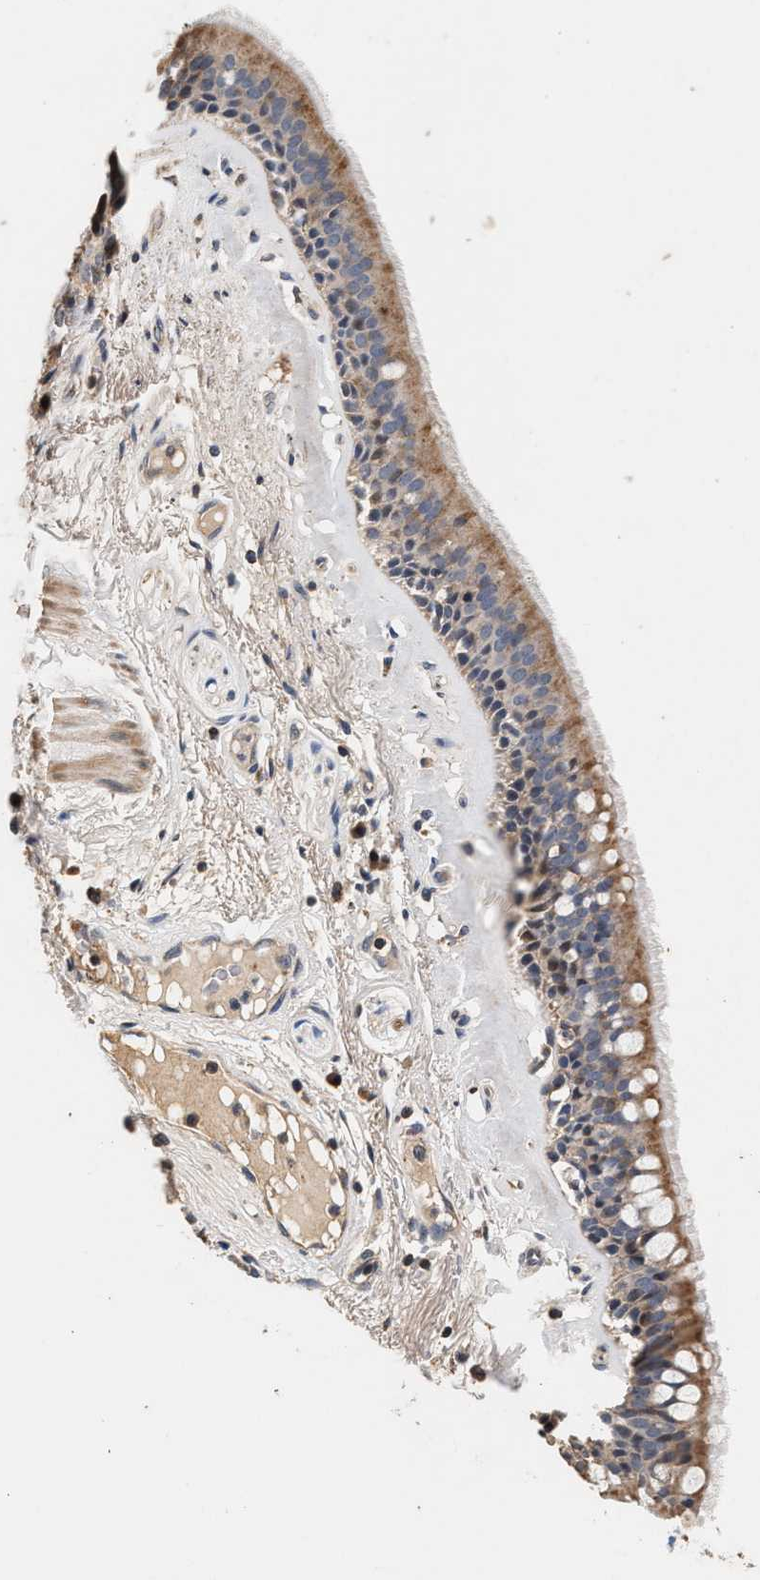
{"staining": {"intensity": "moderate", "quantity": ">75%", "location": "cytoplasmic/membranous"}, "tissue": "bronchus", "cell_type": "Respiratory epithelial cells", "image_type": "normal", "snomed": [{"axis": "morphology", "description": "Normal tissue, NOS"}, {"axis": "topography", "description": "Cartilage tissue"}], "caption": "Immunohistochemistry (IHC) micrograph of normal bronchus stained for a protein (brown), which exhibits medium levels of moderate cytoplasmic/membranous expression in approximately >75% of respiratory epithelial cells.", "gene": "PTGR3", "patient": {"sex": "female", "age": 63}}